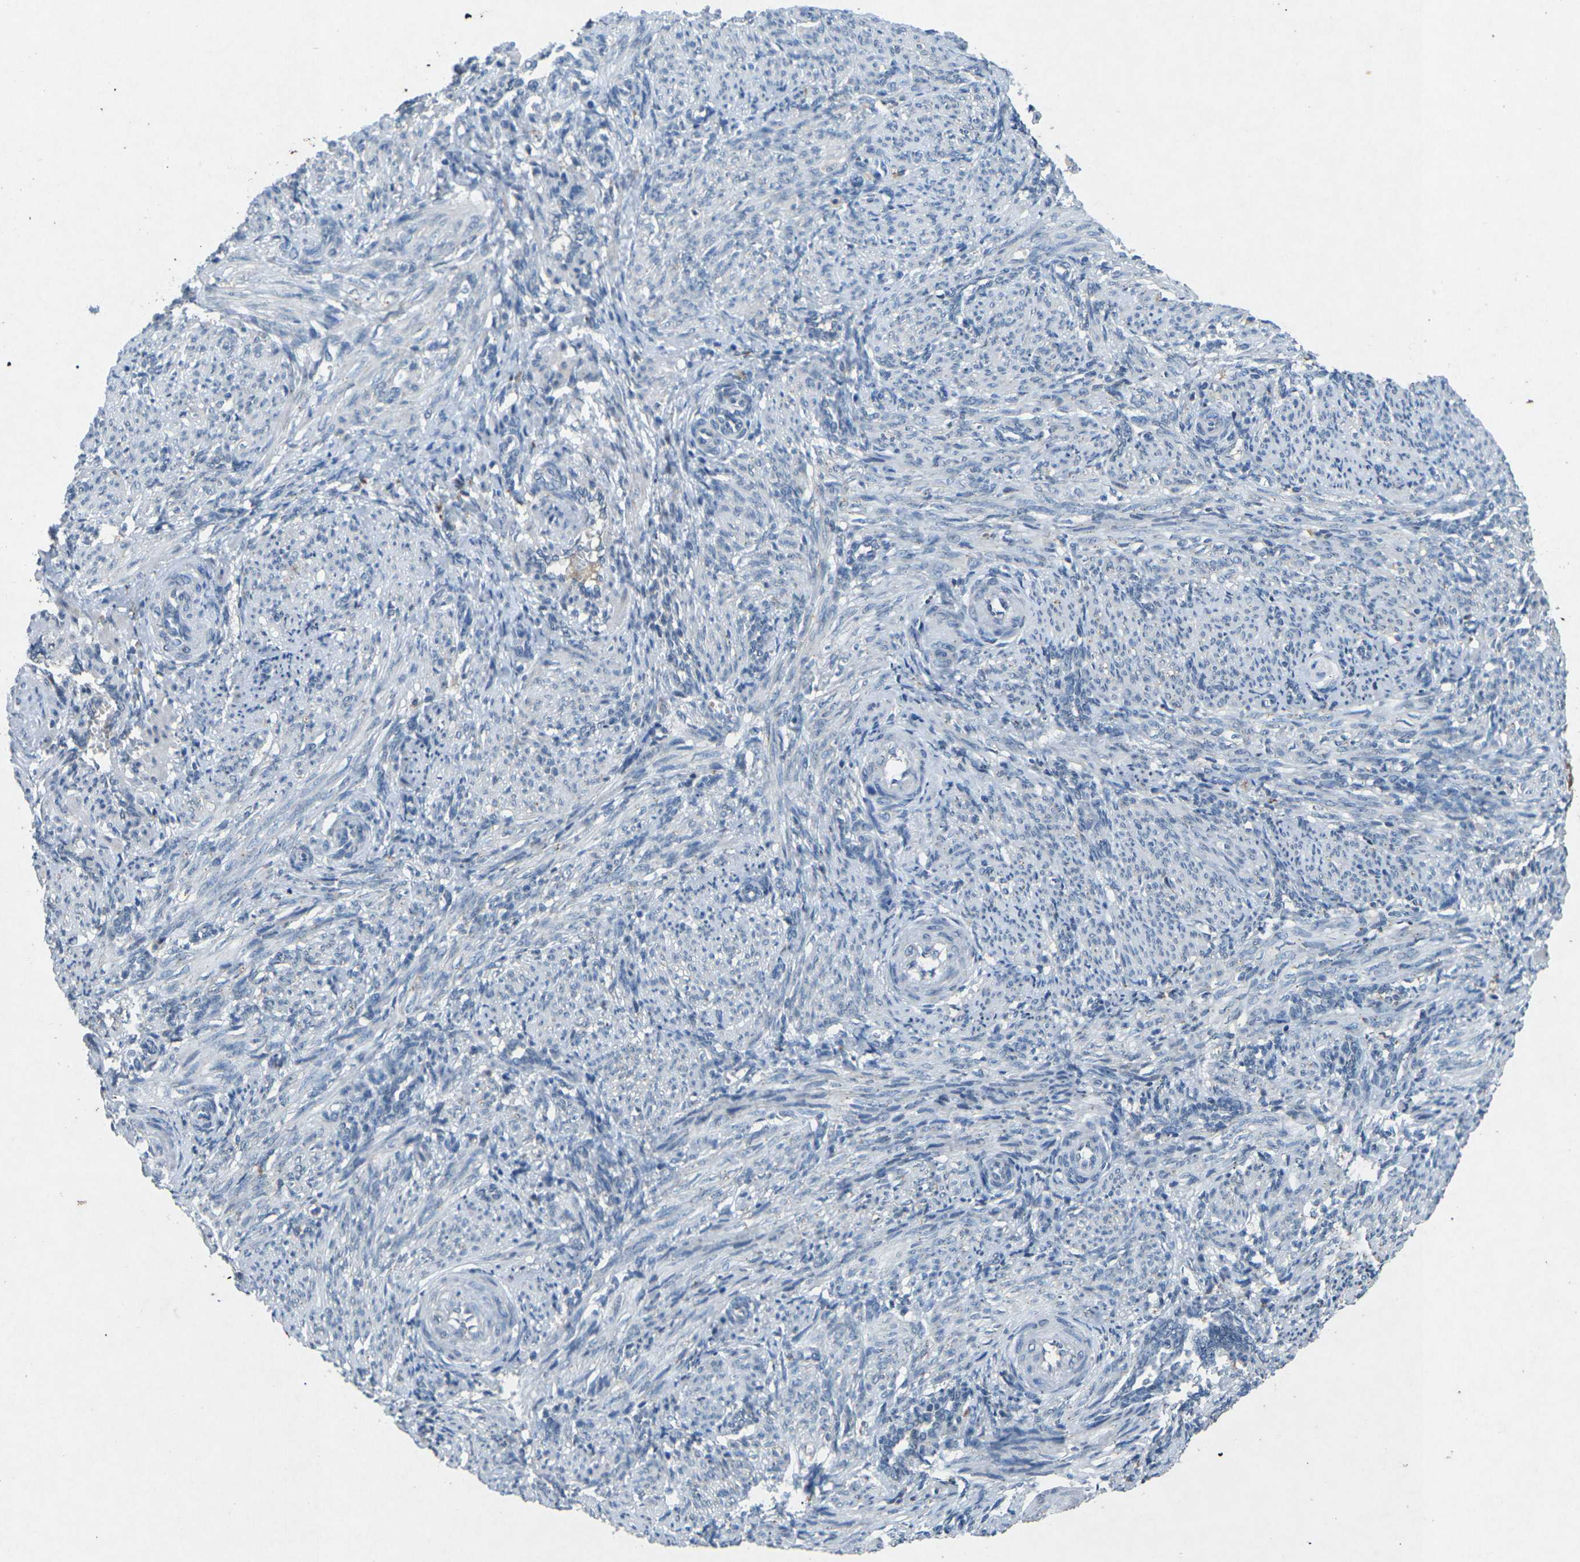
{"staining": {"intensity": "negative", "quantity": "none", "location": "none"}, "tissue": "smooth muscle", "cell_type": "Smooth muscle cells", "image_type": "normal", "snomed": [{"axis": "morphology", "description": "Normal tissue, NOS"}, {"axis": "topography", "description": "Endometrium"}], "caption": "DAB immunohistochemical staining of unremarkable smooth muscle reveals no significant expression in smooth muscle cells.", "gene": "A1BG", "patient": {"sex": "female", "age": 33}}